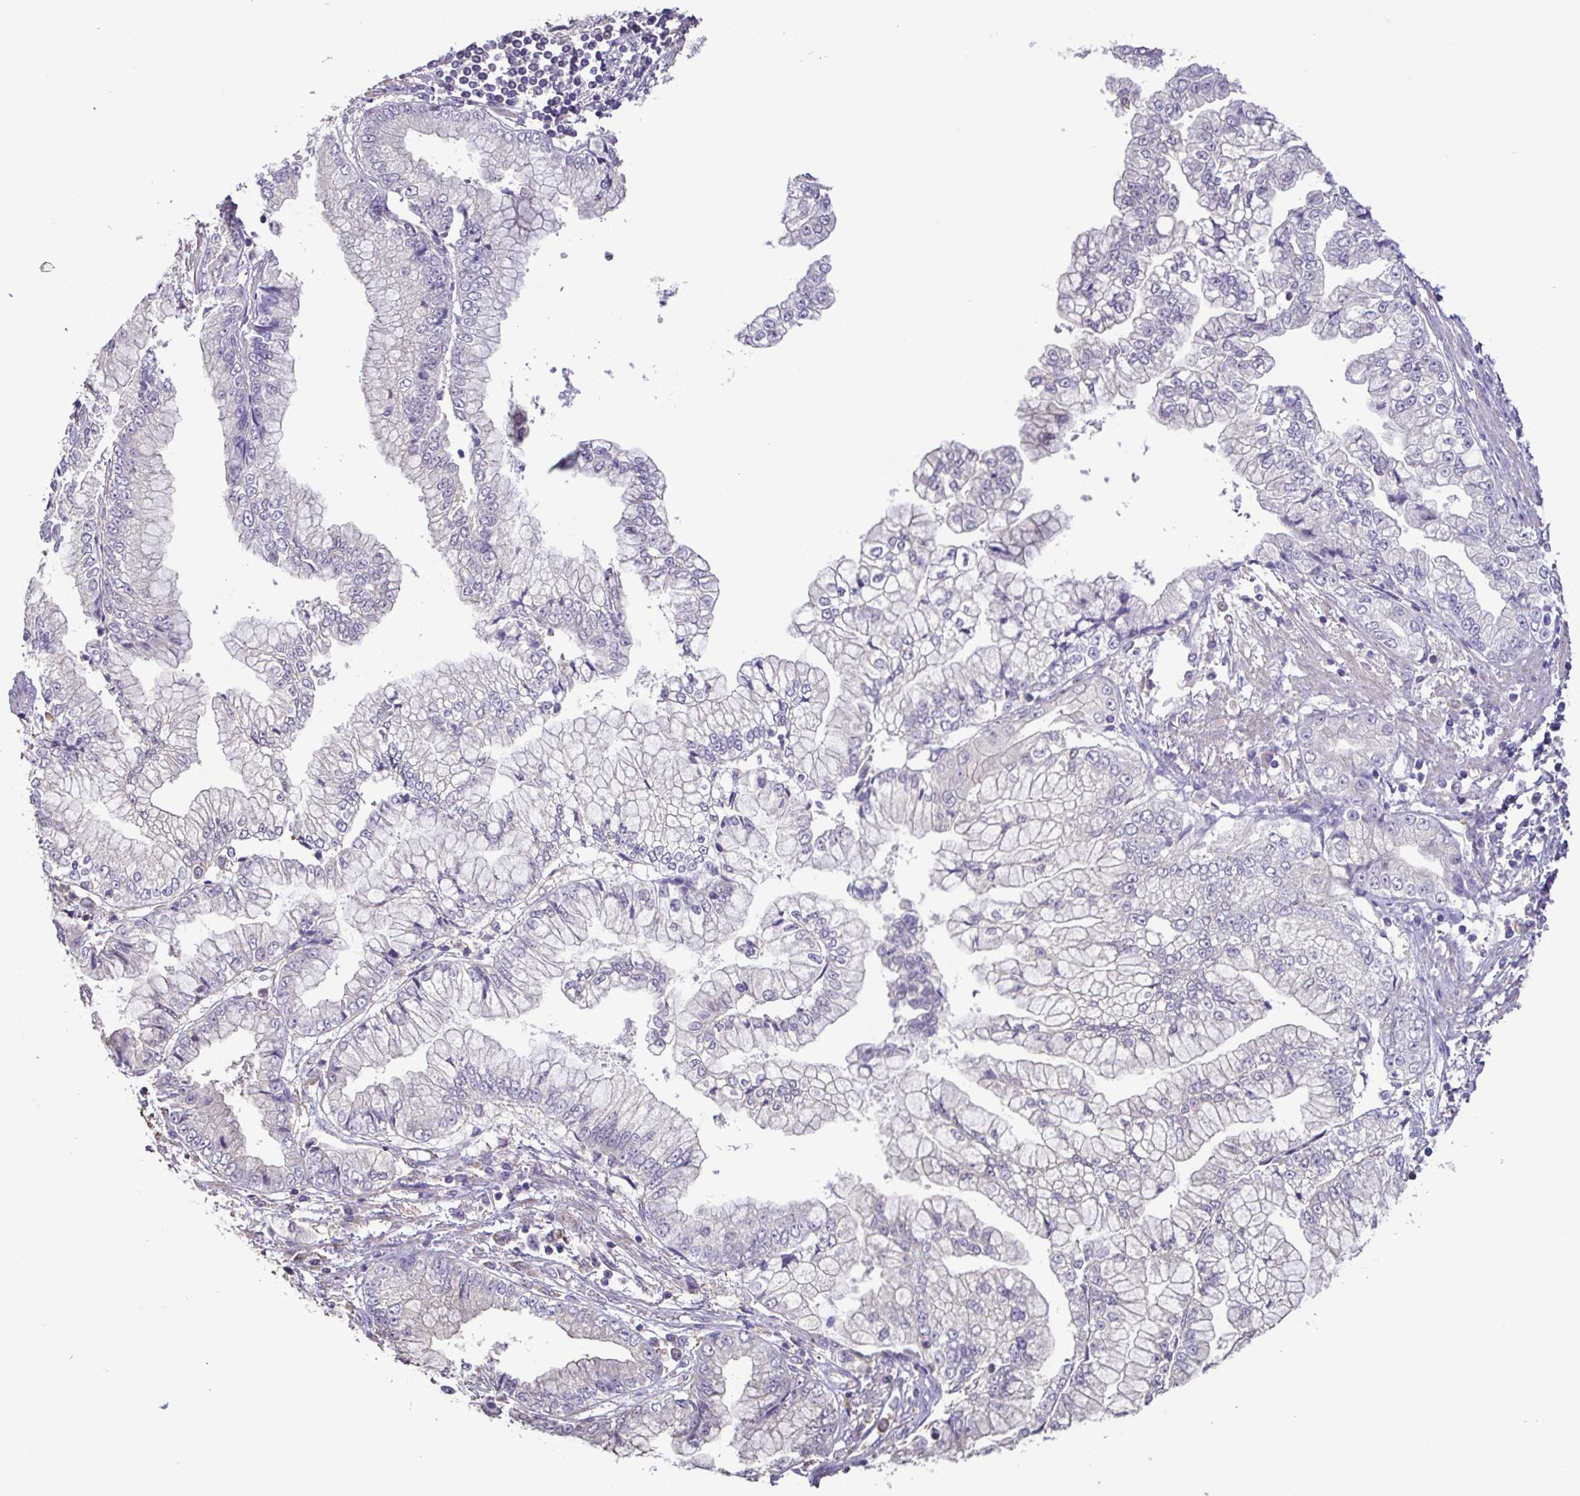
{"staining": {"intensity": "negative", "quantity": "none", "location": "none"}, "tissue": "stomach cancer", "cell_type": "Tumor cells", "image_type": "cancer", "snomed": [{"axis": "morphology", "description": "Adenocarcinoma, NOS"}, {"axis": "topography", "description": "Stomach, upper"}], "caption": "Tumor cells are negative for protein expression in human adenocarcinoma (stomach). (DAB IHC with hematoxylin counter stain).", "gene": "ACTRT2", "patient": {"sex": "female", "age": 74}}